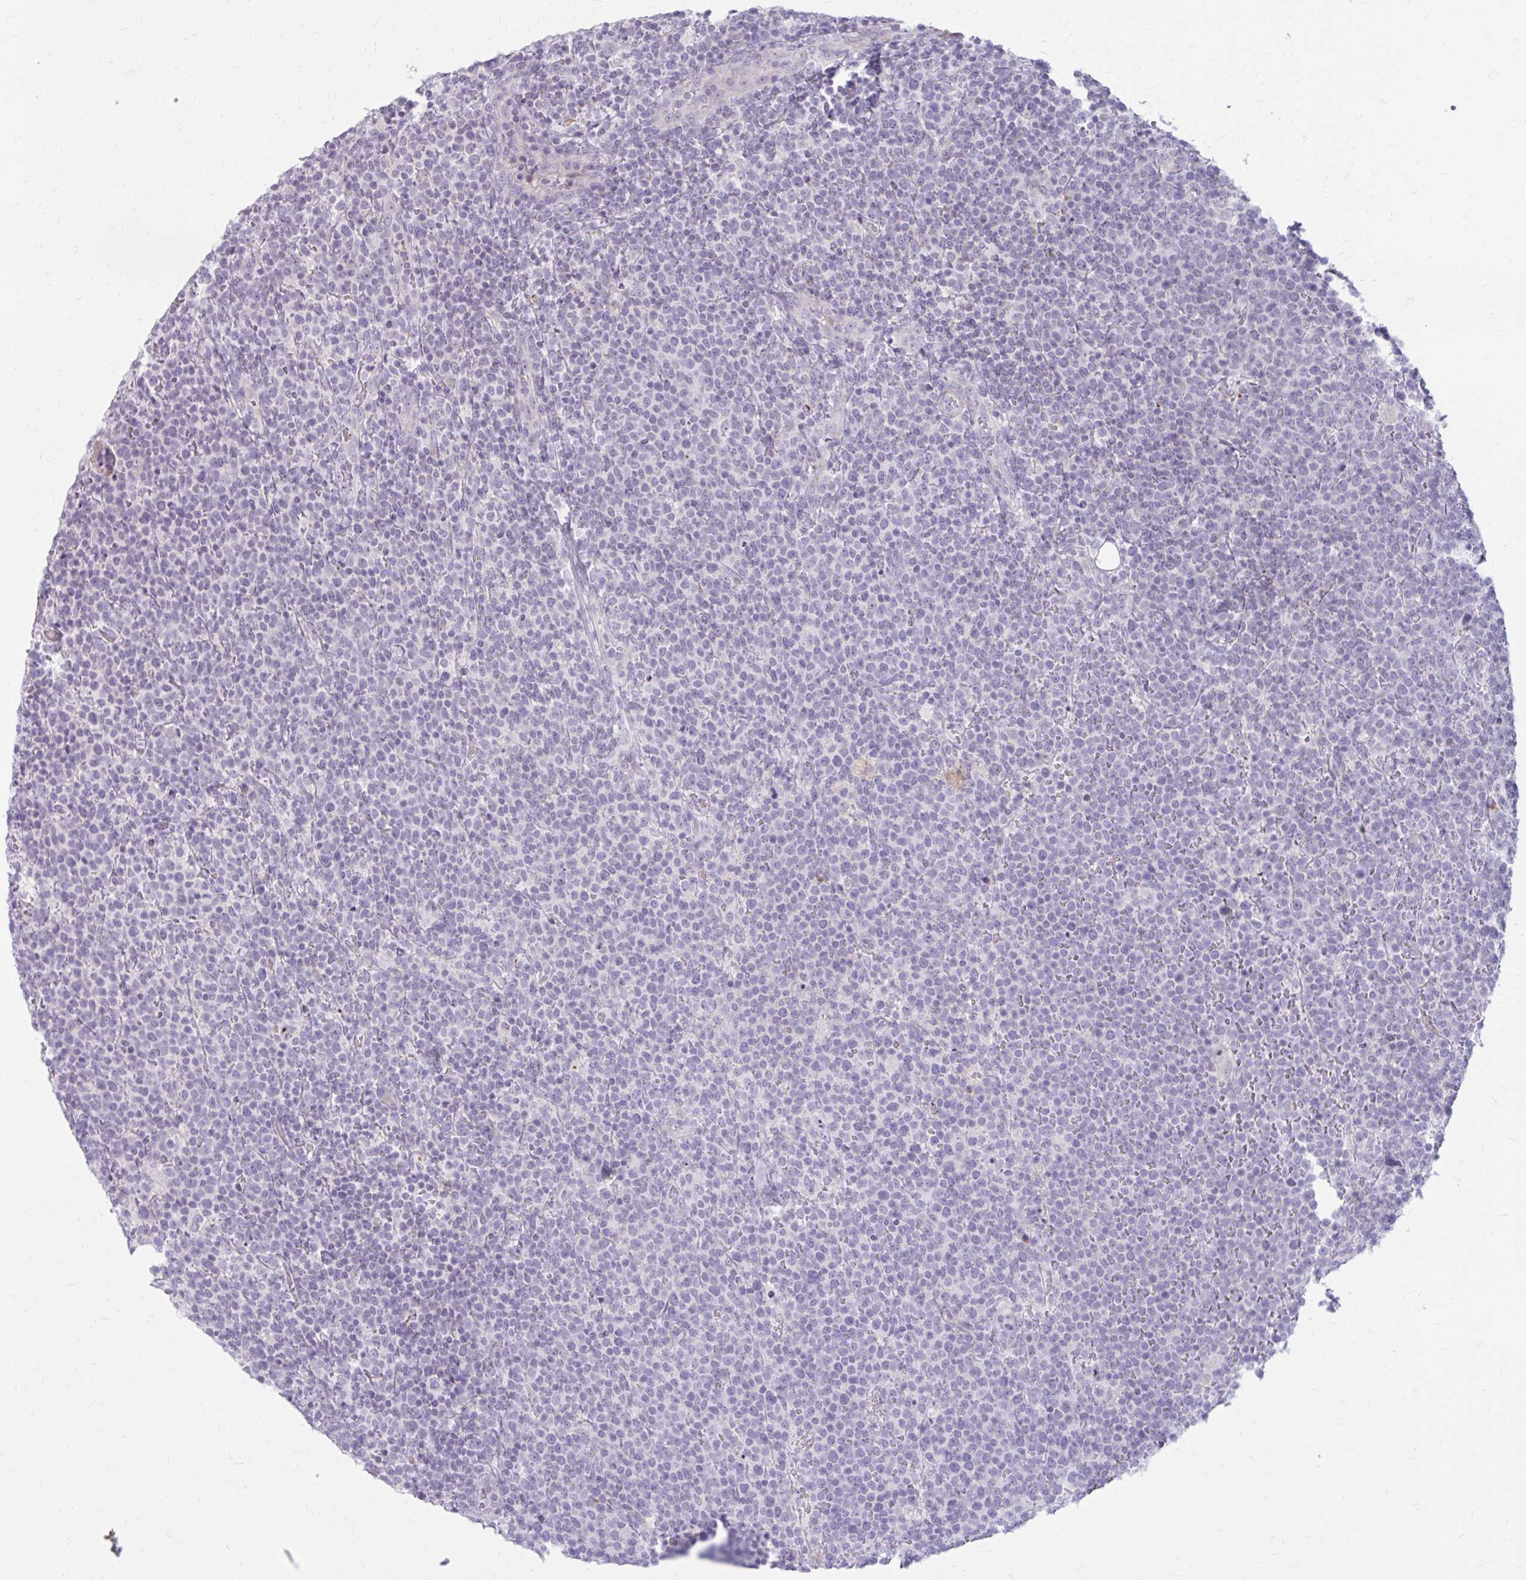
{"staining": {"intensity": "negative", "quantity": "none", "location": "none"}, "tissue": "lymphoma", "cell_type": "Tumor cells", "image_type": "cancer", "snomed": [{"axis": "morphology", "description": "Malignant lymphoma, non-Hodgkin's type, High grade"}, {"axis": "topography", "description": "Lymph node"}], "caption": "Immunohistochemistry (IHC) photomicrograph of high-grade malignant lymphoma, non-Hodgkin's type stained for a protein (brown), which demonstrates no staining in tumor cells.", "gene": "MSMO1", "patient": {"sex": "male", "age": 61}}